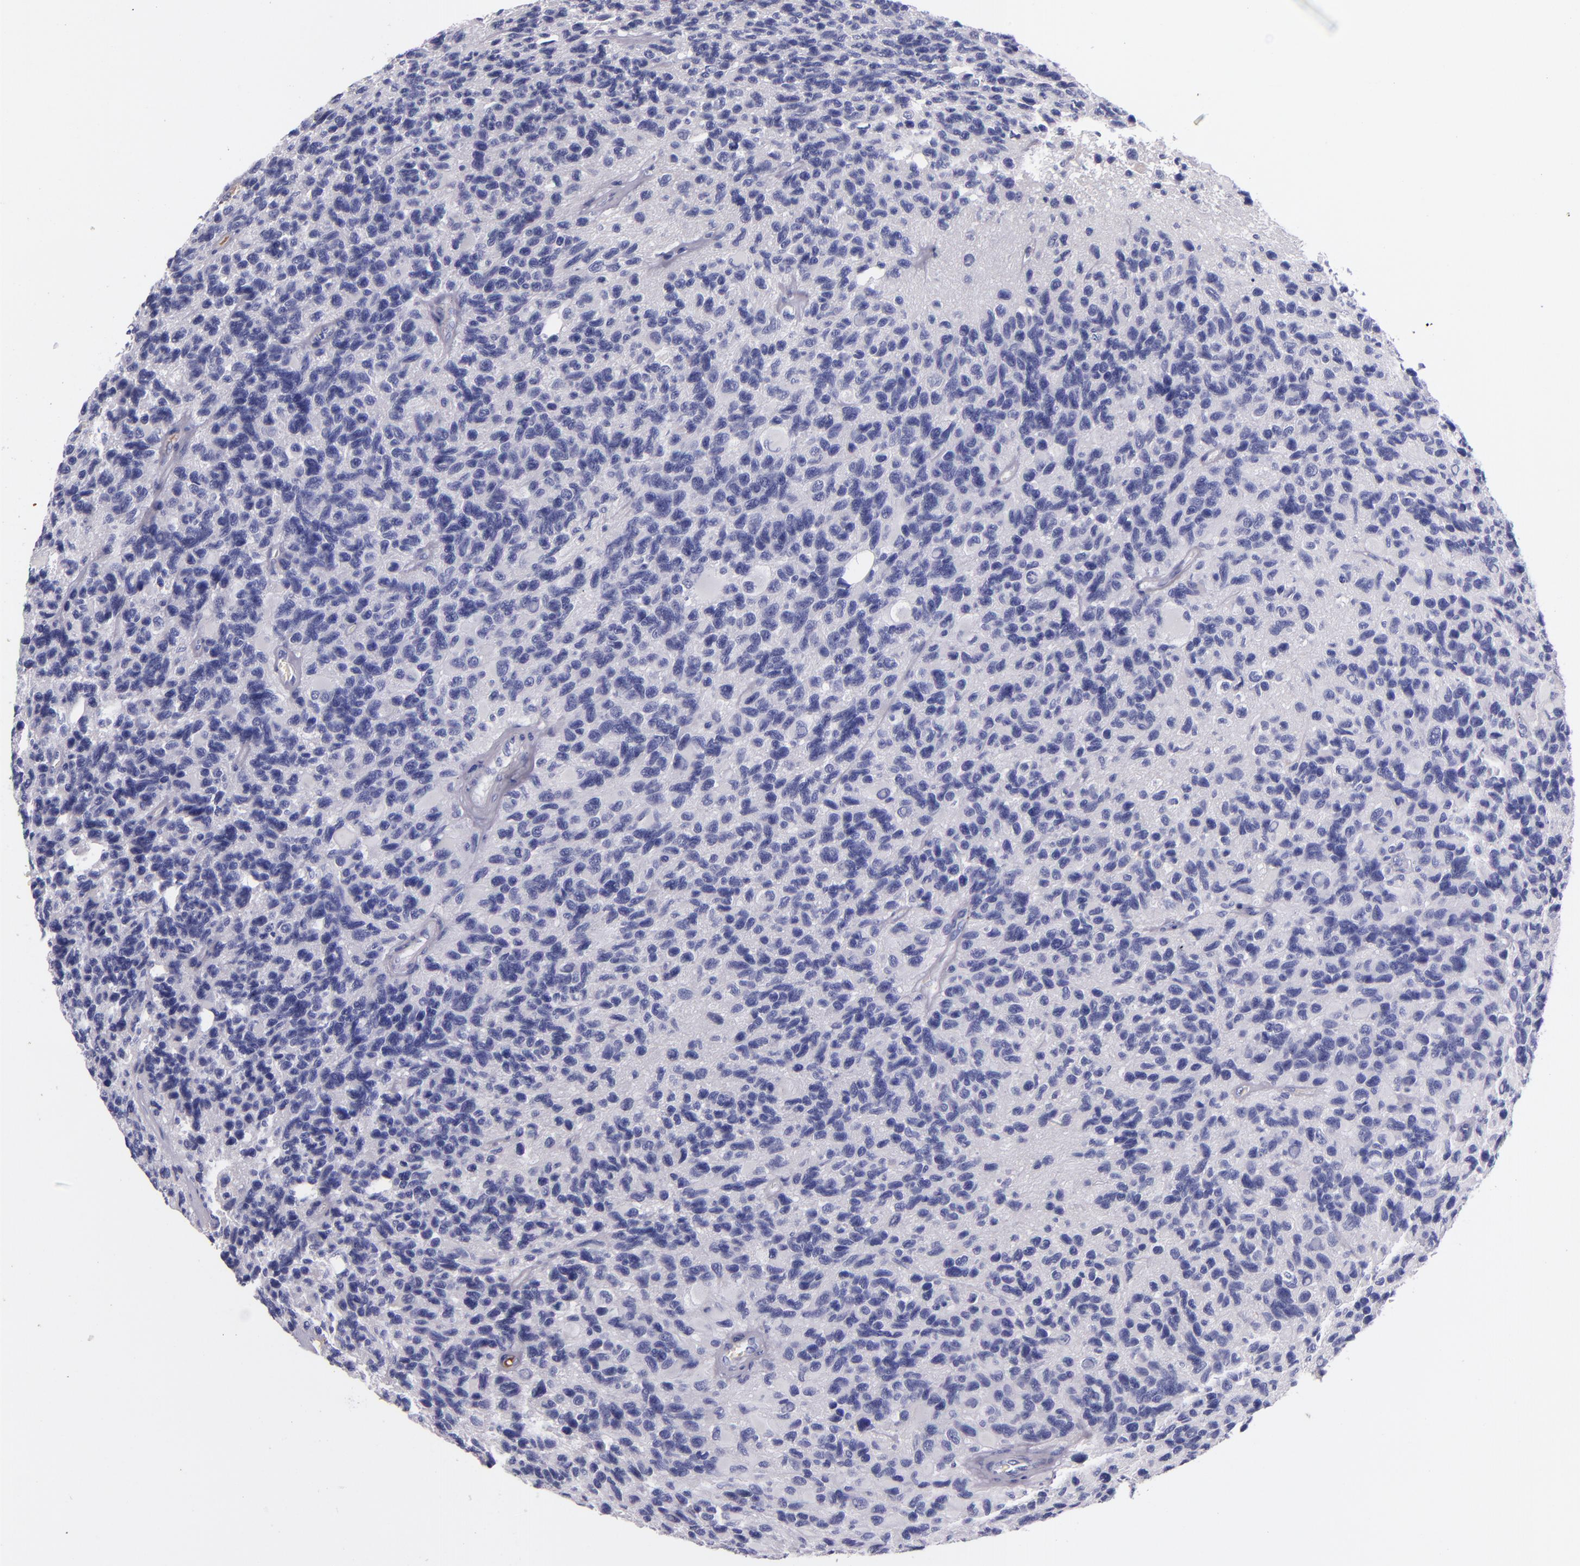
{"staining": {"intensity": "negative", "quantity": "none", "location": "none"}, "tissue": "glioma", "cell_type": "Tumor cells", "image_type": "cancer", "snomed": [{"axis": "morphology", "description": "Glioma, malignant, High grade"}, {"axis": "topography", "description": "Brain"}], "caption": "Human malignant high-grade glioma stained for a protein using IHC demonstrates no expression in tumor cells.", "gene": "KNG1", "patient": {"sex": "male", "age": 77}}